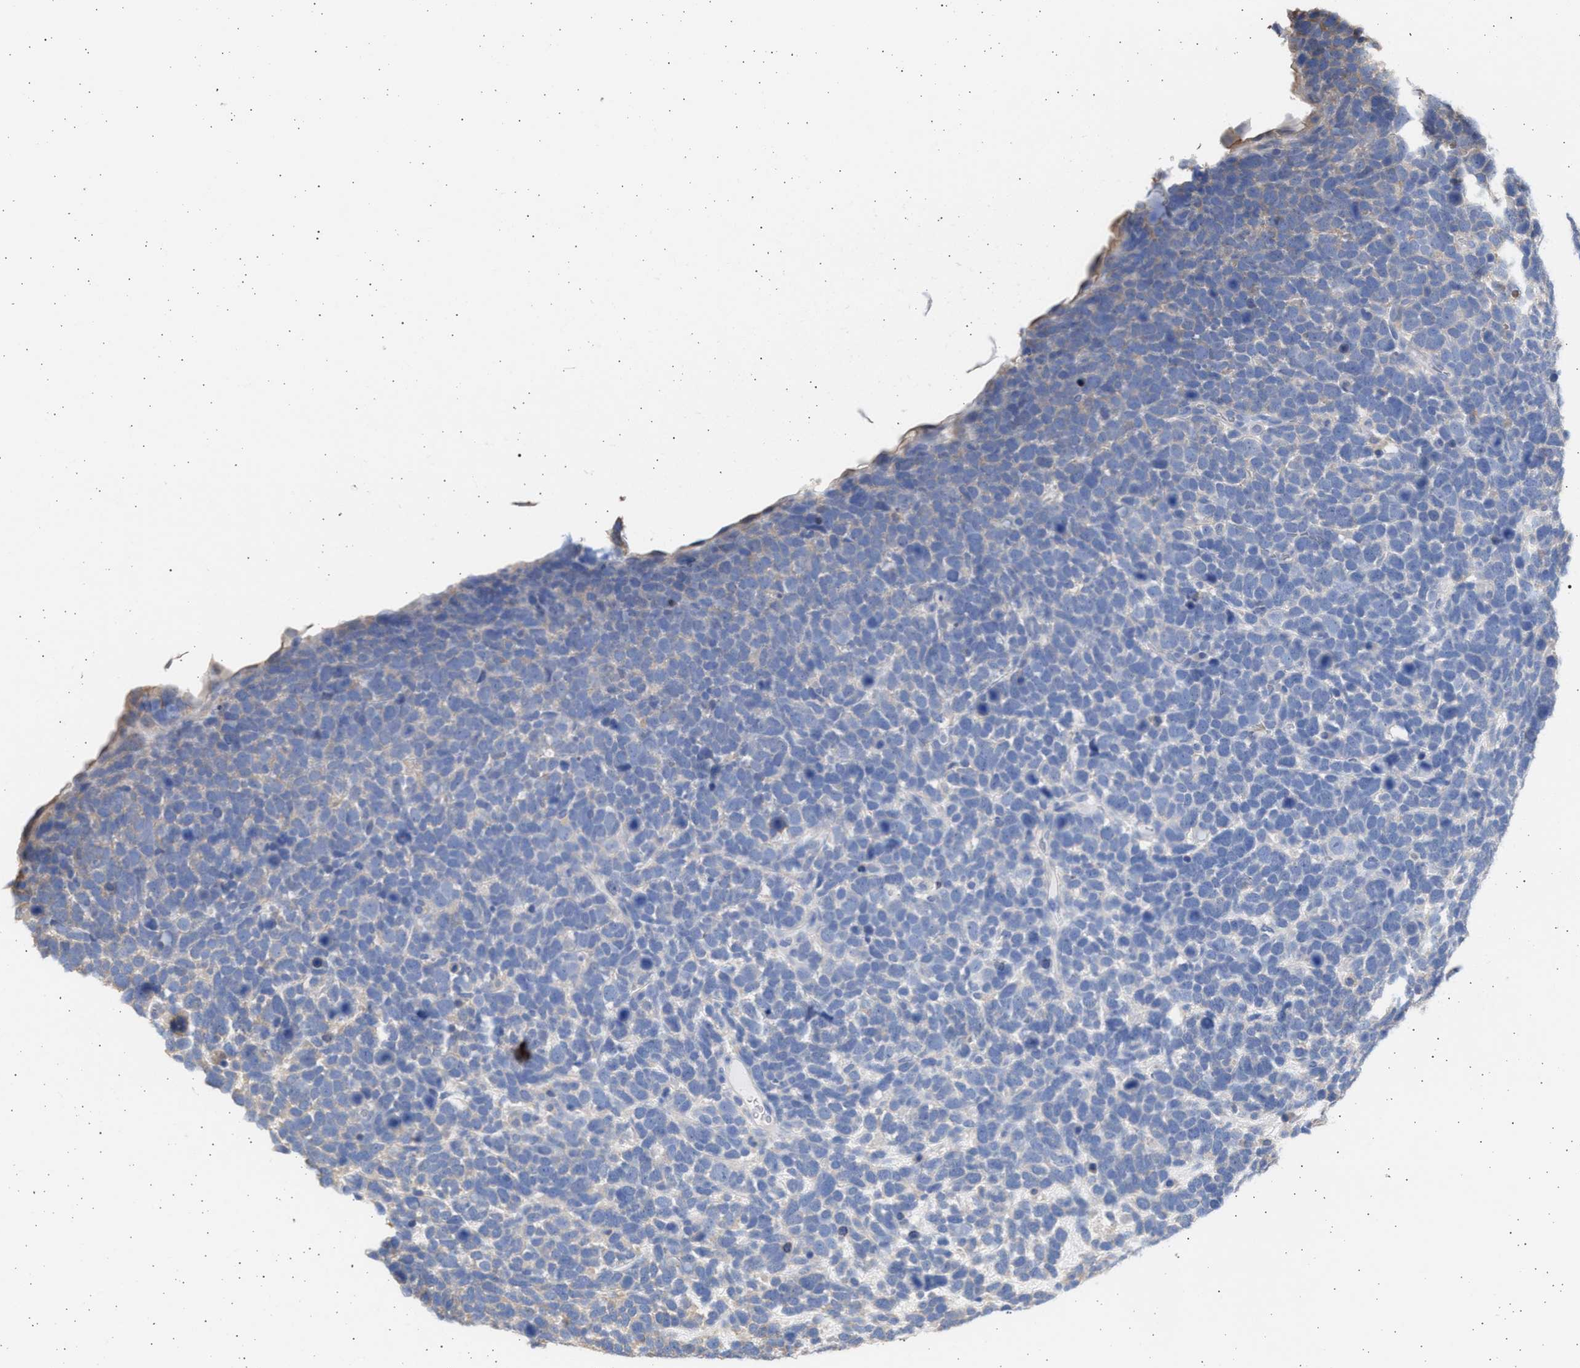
{"staining": {"intensity": "negative", "quantity": "none", "location": "none"}, "tissue": "urothelial cancer", "cell_type": "Tumor cells", "image_type": "cancer", "snomed": [{"axis": "morphology", "description": "Urothelial carcinoma, High grade"}, {"axis": "topography", "description": "Urinary bladder"}], "caption": "The histopathology image displays no significant positivity in tumor cells of high-grade urothelial carcinoma.", "gene": "ALDOC", "patient": {"sex": "female", "age": 82}}